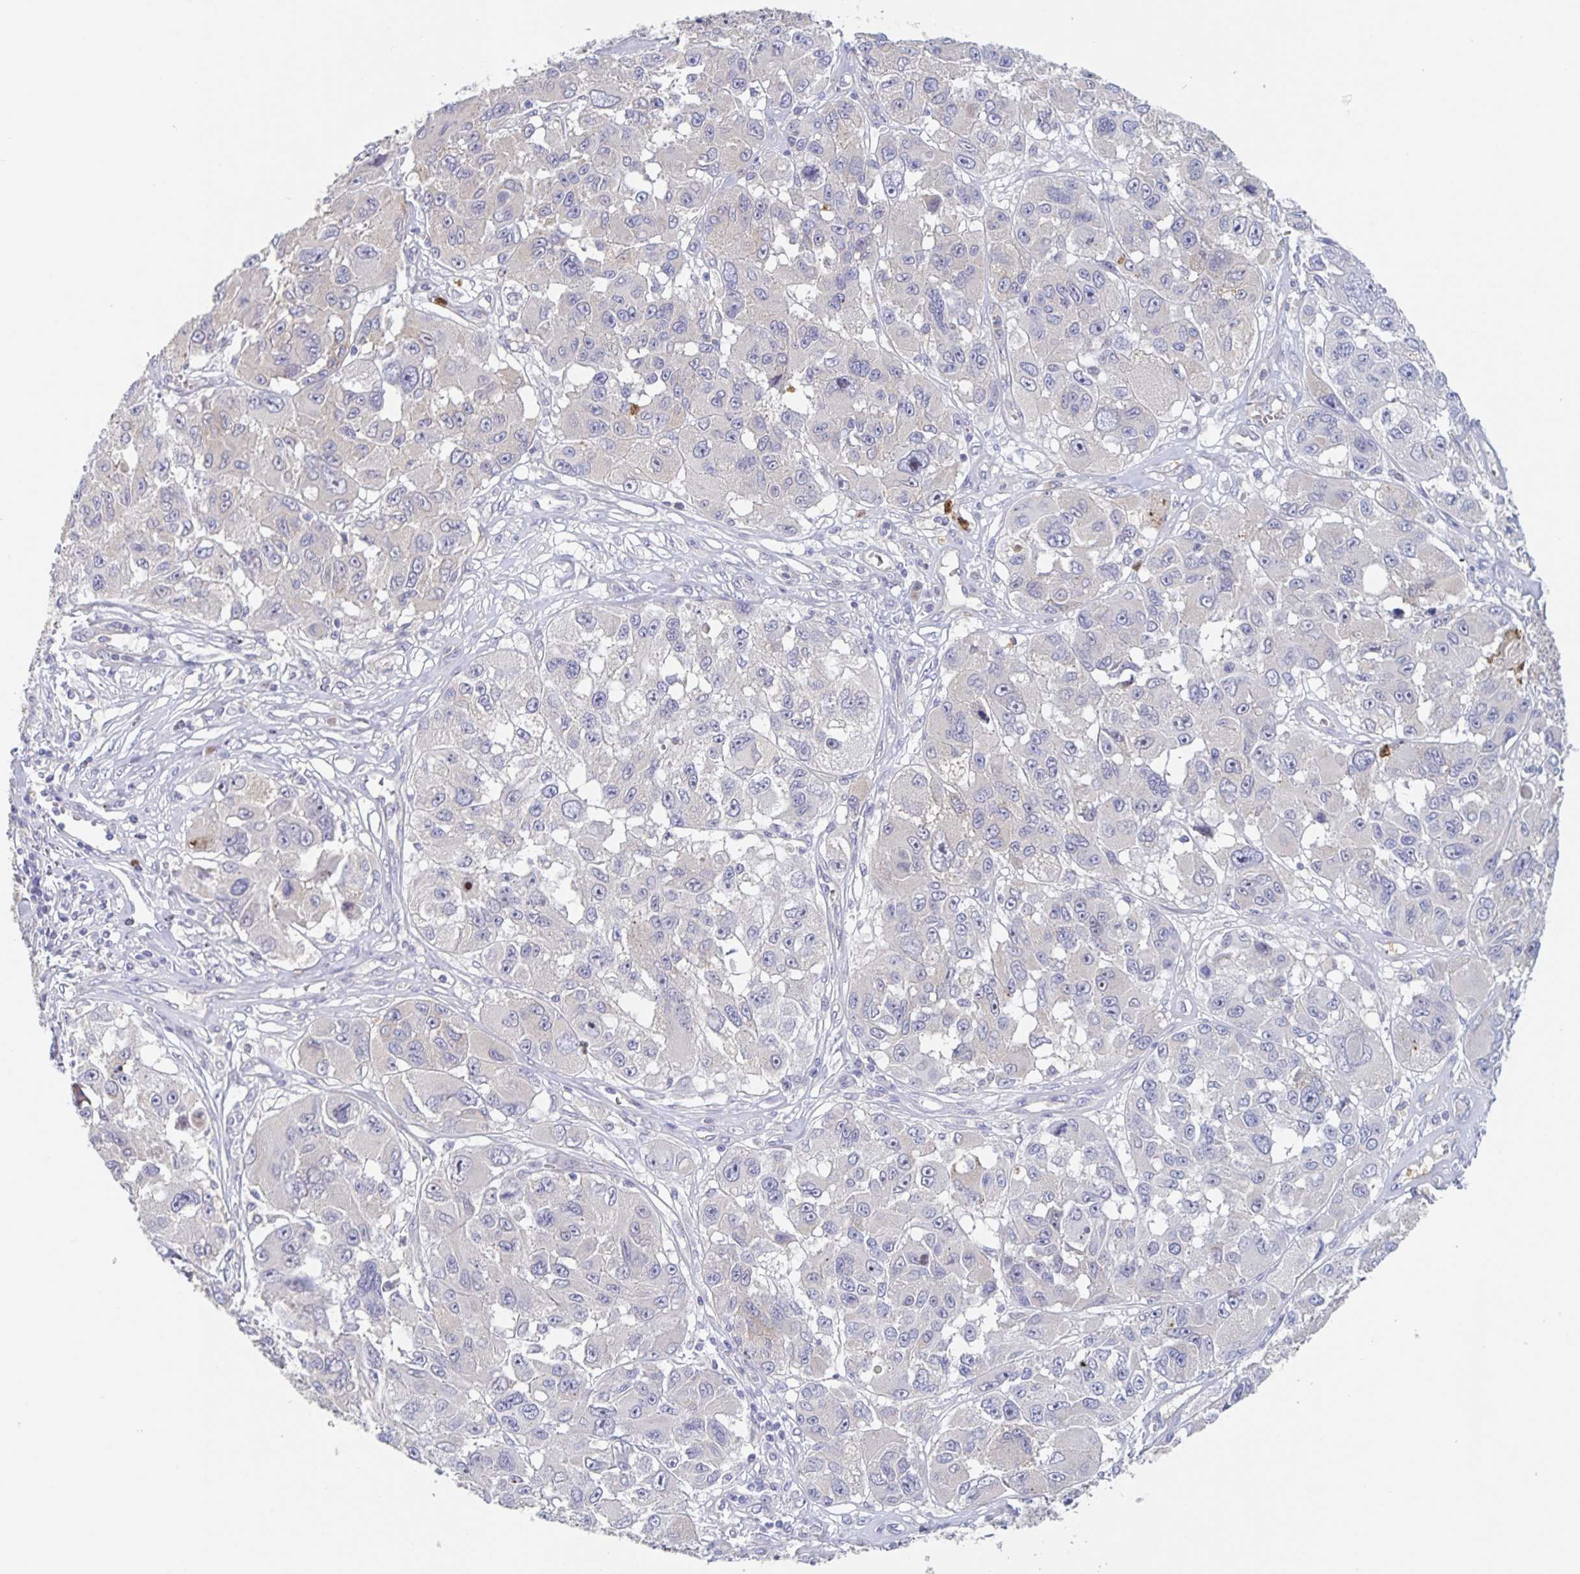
{"staining": {"intensity": "negative", "quantity": "none", "location": "none"}, "tissue": "melanoma", "cell_type": "Tumor cells", "image_type": "cancer", "snomed": [{"axis": "morphology", "description": "Malignant melanoma, NOS"}, {"axis": "topography", "description": "Skin"}], "caption": "IHC micrograph of malignant melanoma stained for a protein (brown), which reveals no expression in tumor cells.", "gene": "CDC42BPG", "patient": {"sex": "female", "age": 66}}